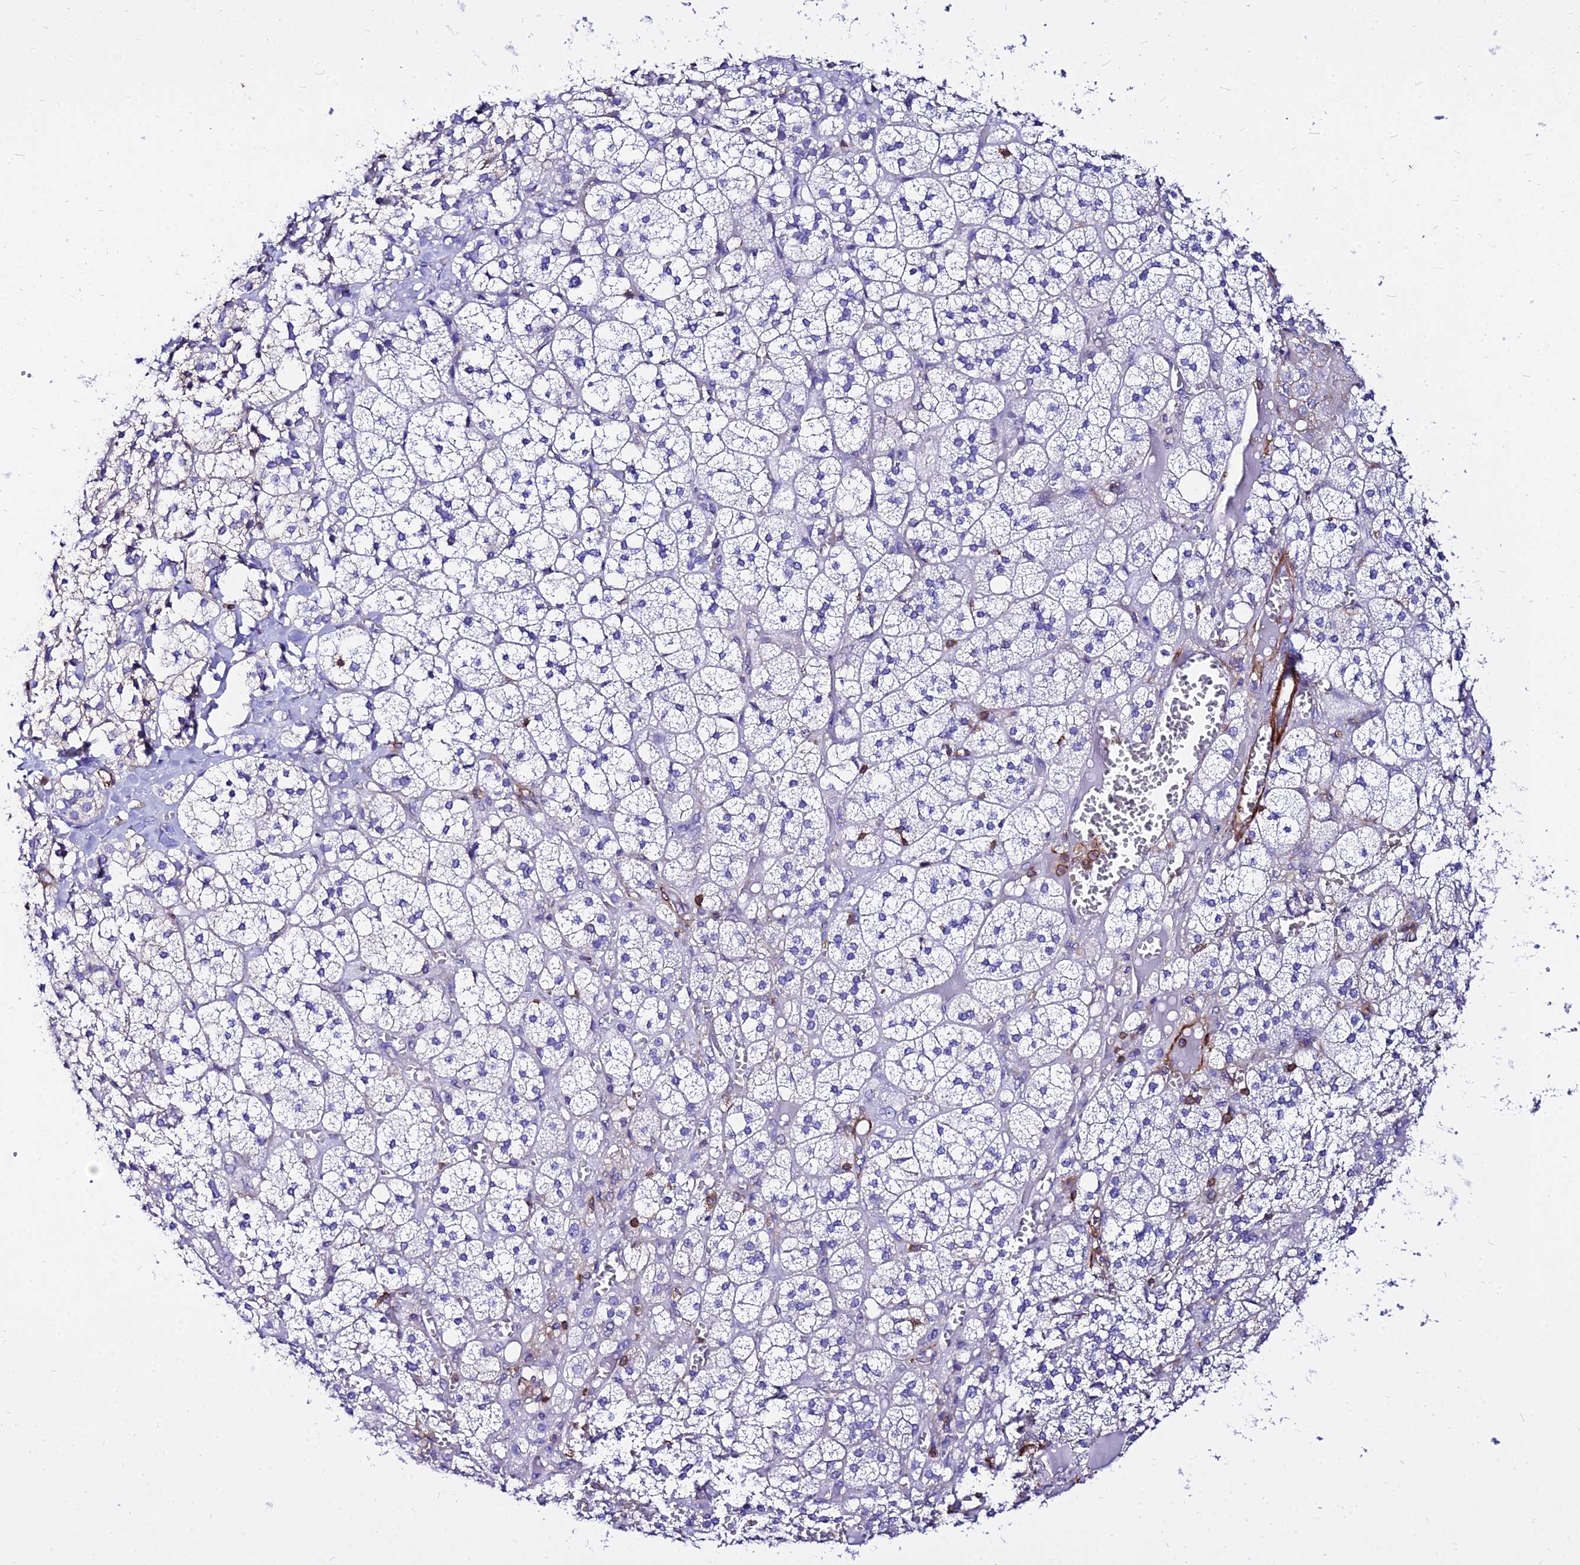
{"staining": {"intensity": "negative", "quantity": "none", "location": "none"}, "tissue": "adrenal gland", "cell_type": "Glandular cells", "image_type": "normal", "snomed": [{"axis": "morphology", "description": "Normal tissue, NOS"}, {"axis": "topography", "description": "Adrenal gland"}], "caption": "Histopathology image shows no protein positivity in glandular cells of benign adrenal gland.", "gene": "CSRP1", "patient": {"sex": "female", "age": 61}}